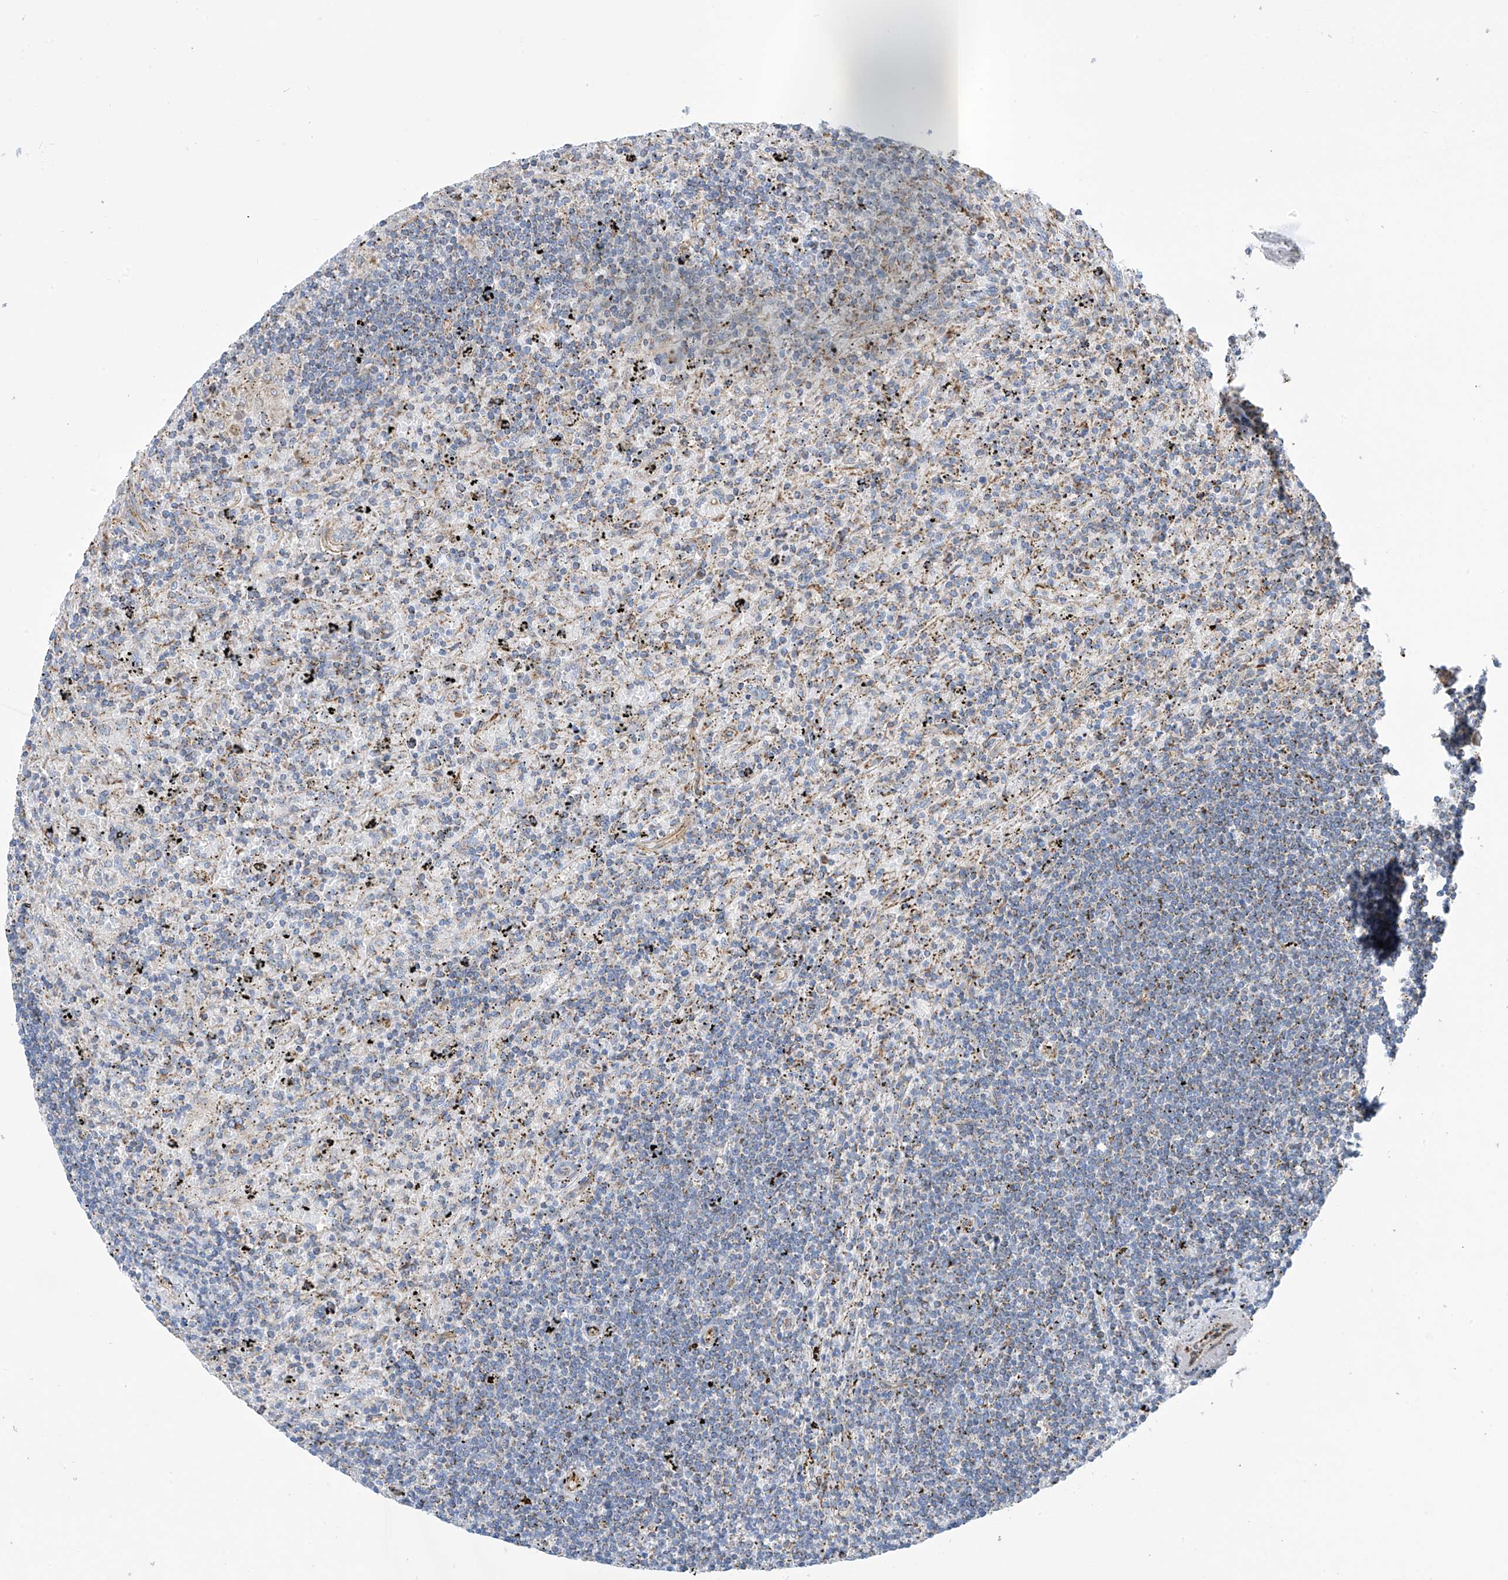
{"staining": {"intensity": "negative", "quantity": "none", "location": "none"}, "tissue": "lymphoma", "cell_type": "Tumor cells", "image_type": "cancer", "snomed": [{"axis": "morphology", "description": "Malignant lymphoma, non-Hodgkin's type, Low grade"}, {"axis": "topography", "description": "Spleen"}], "caption": "Histopathology image shows no significant protein positivity in tumor cells of low-grade malignant lymphoma, non-Hodgkin's type. The staining is performed using DAB brown chromogen with nuclei counter-stained in using hematoxylin.", "gene": "EIF5B", "patient": {"sex": "male", "age": 76}}